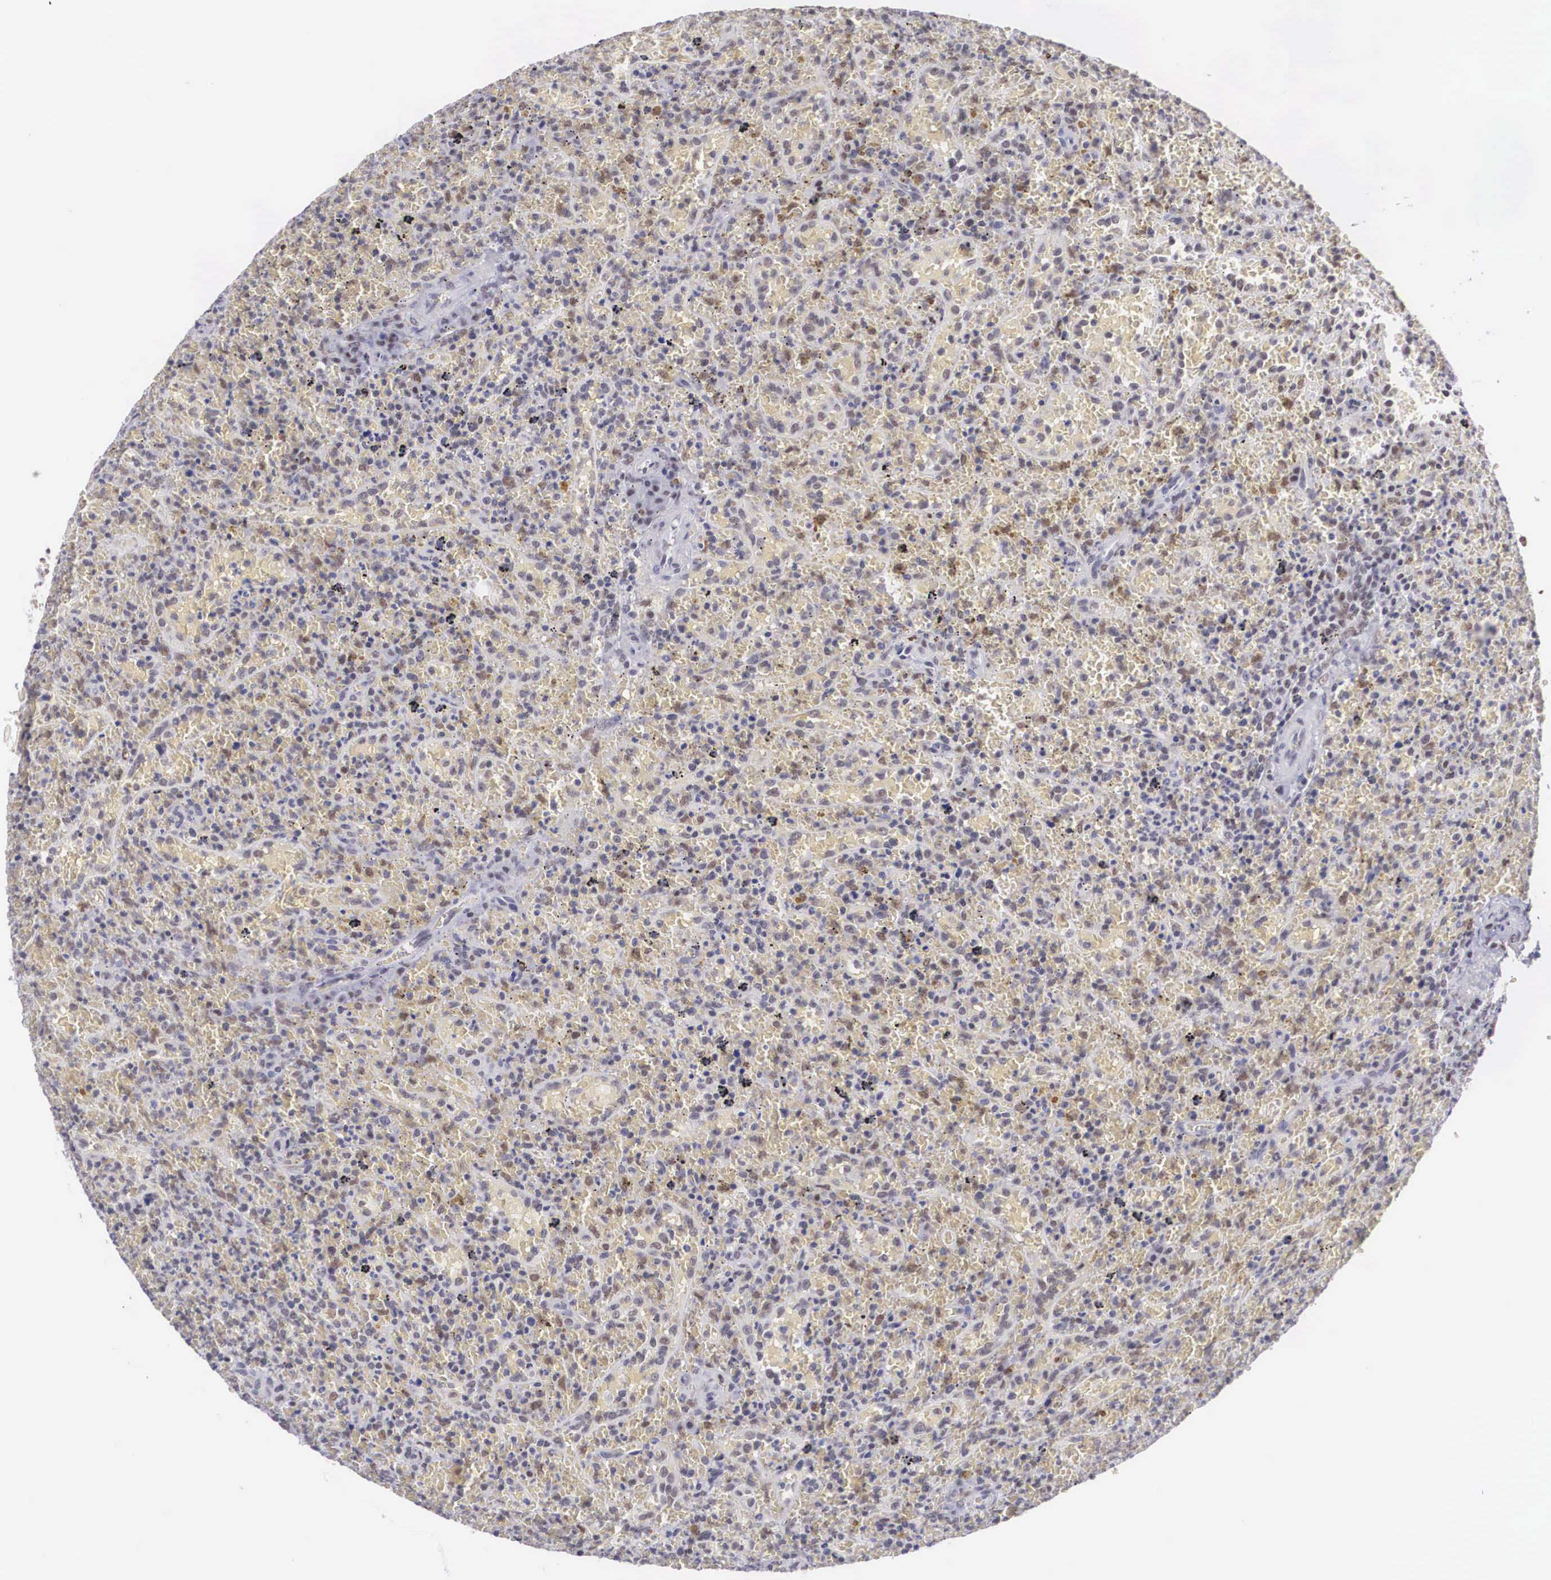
{"staining": {"intensity": "weak", "quantity": "25%-75%", "location": "nuclear"}, "tissue": "lymphoma", "cell_type": "Tumor cells", "image_type": "cancer", "snomed": [{"axis": "morphology", "description": "Malignant lymphoma, non-Hodgkin's type, High grade"}, {"axis": "topography", "description": "Spleen"}, {"axis": "topography", "description": "Lymph node"}], "caption": "A micrograph of high-grade malignant lymphoma, non-Hodgkin's type stained for a protein shows weak nuclear brown staining in tumor cells. (DAB = brown stain, brightfield microscopy at high magnification).", "gene": "CSTF2", "patient": {"sex": "female", "age": 70}}